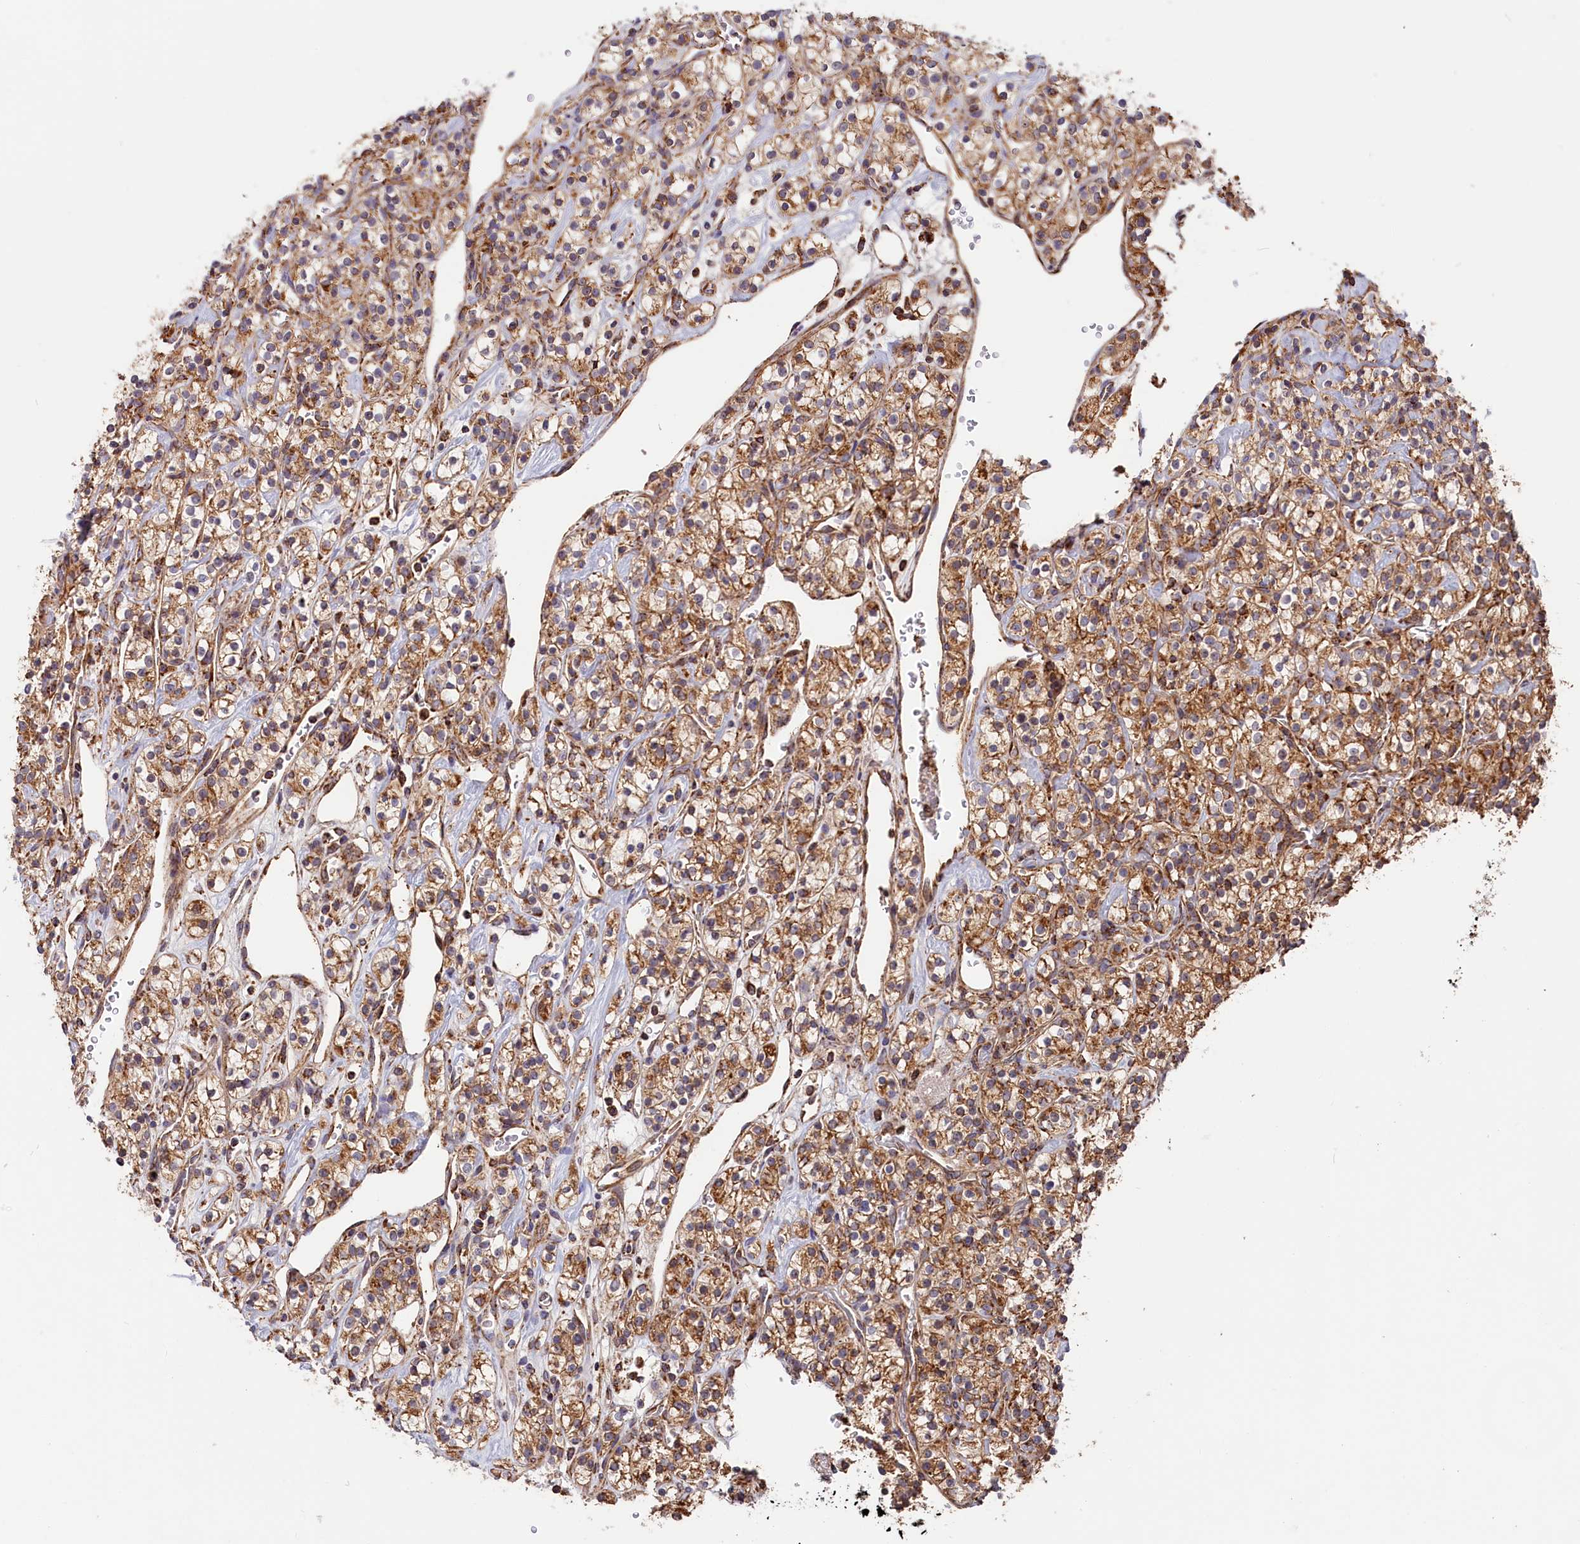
{"staining": {"intensity": "moderate", "quantity": ">75%", "location": "cytoplasmic/membranous"}, "tissue": "renal cancer", "cell_type": "Tumor cells", "image_type": "cancer", "snomed": [{"axis": "morphology", "description": "Adenocarcinoma, NOS"}, {"axis": "topography", "description": "Kidney"}], "caption": "IHC of adenocarcinoma (renal) displays medium levels of moderate cytoplasmic/membranous positivity in about >75% of tumor cells. The protein is stained brown, and the nuclei are stained in blue (DAB IHC with brightfield microscopy, high magnification).", "gene": "MACROD1", "patient": {"sex": "male", "age": 77}}